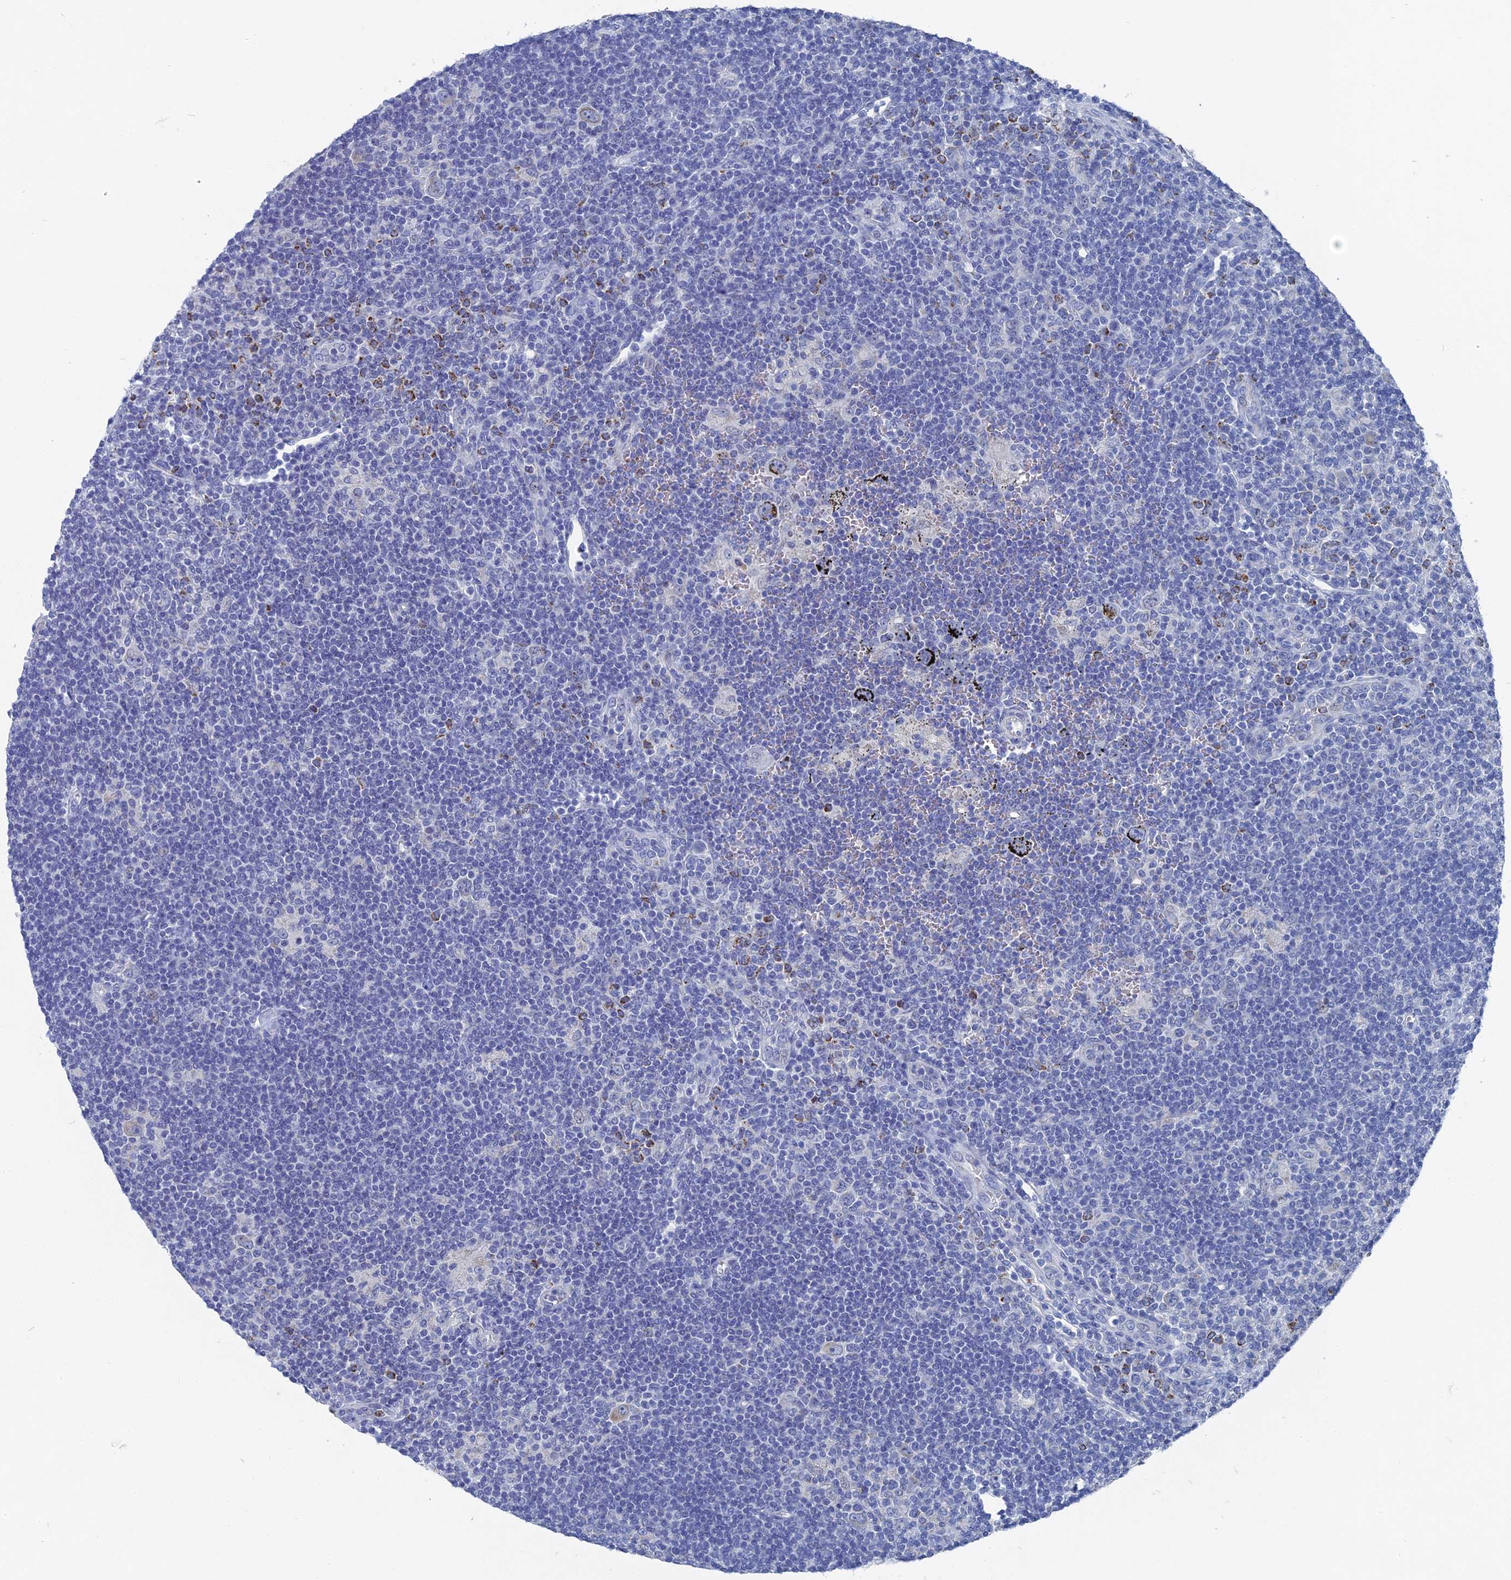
{"staining": {"intensity": "strong", "quantity": "<25%", "location": "cytoplasmic/membranous"}, "tissue": "lymphoma", "cell_type": "Tumor cells", "image_type": "cancer", "snomed": [{"axis": "morphology", "description": "Hodgkin's disease, NOS"}, {"axis": "topography", "description": "Lymph node"}], "caption": "Lymphoma stained for a protein (brown) demonstrates strong cytoplasmic/membranous positive staining in about <25% of tumor cells.", "gene": "HIGD1A", "patient": {"sex": "female", "age": 57}}